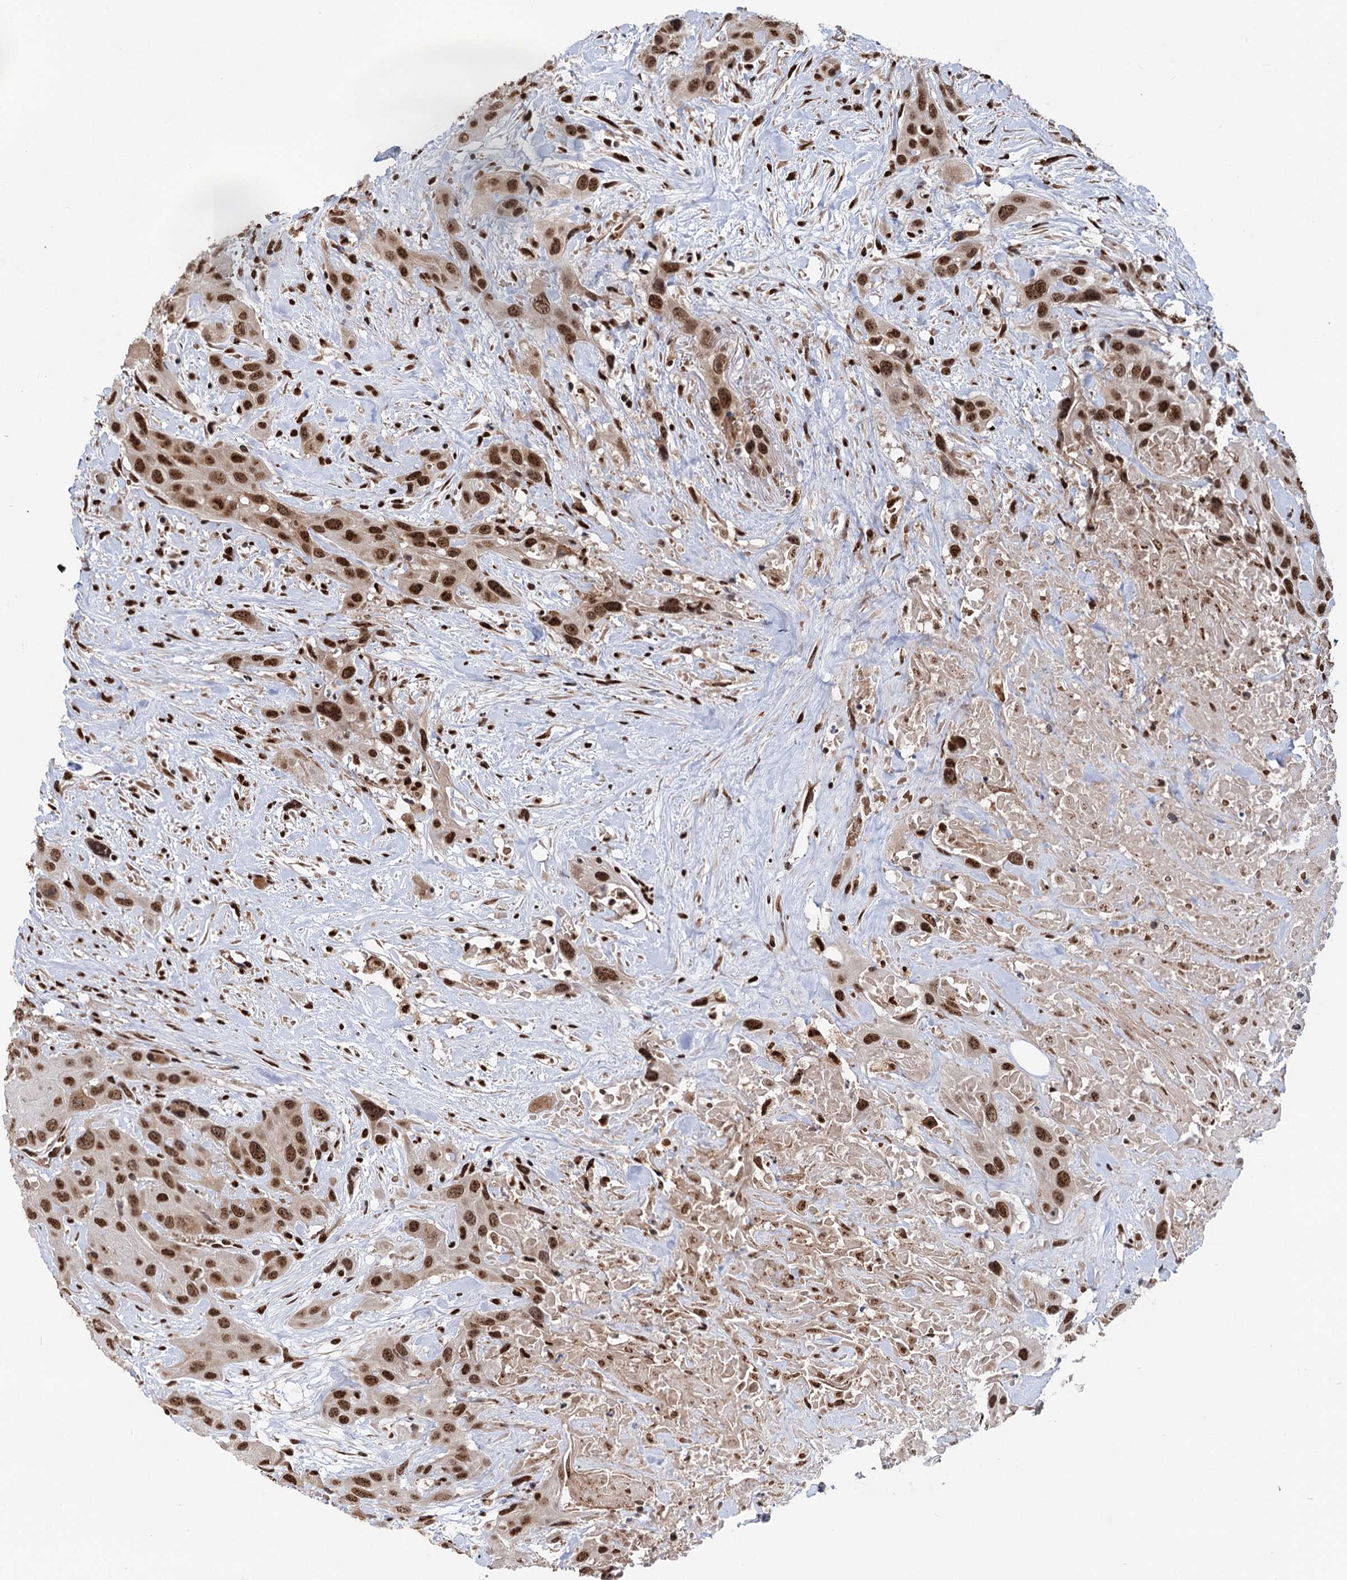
{"staining": {"intensity": "moderate", "quantity": ">75%", "location": "nuclear"}, "tissue": "head and neck cancer", "cell_type": "Tumor cells", "image_type": "cancer", "snomed": [{"axis": "morphology", "description": "Squamous cell carcinoma, NOS"}, {"axis": "topography", "description": "Head-Neck"}], "caption": "Immunohistochemical staining of human head and neck squamous cell carcinoma shows medium levels of moderate nuclear protein expression in approximately >75% of tumor cells.", "gene": "MESD", "patient": {"sex": "male", "age": 81}}